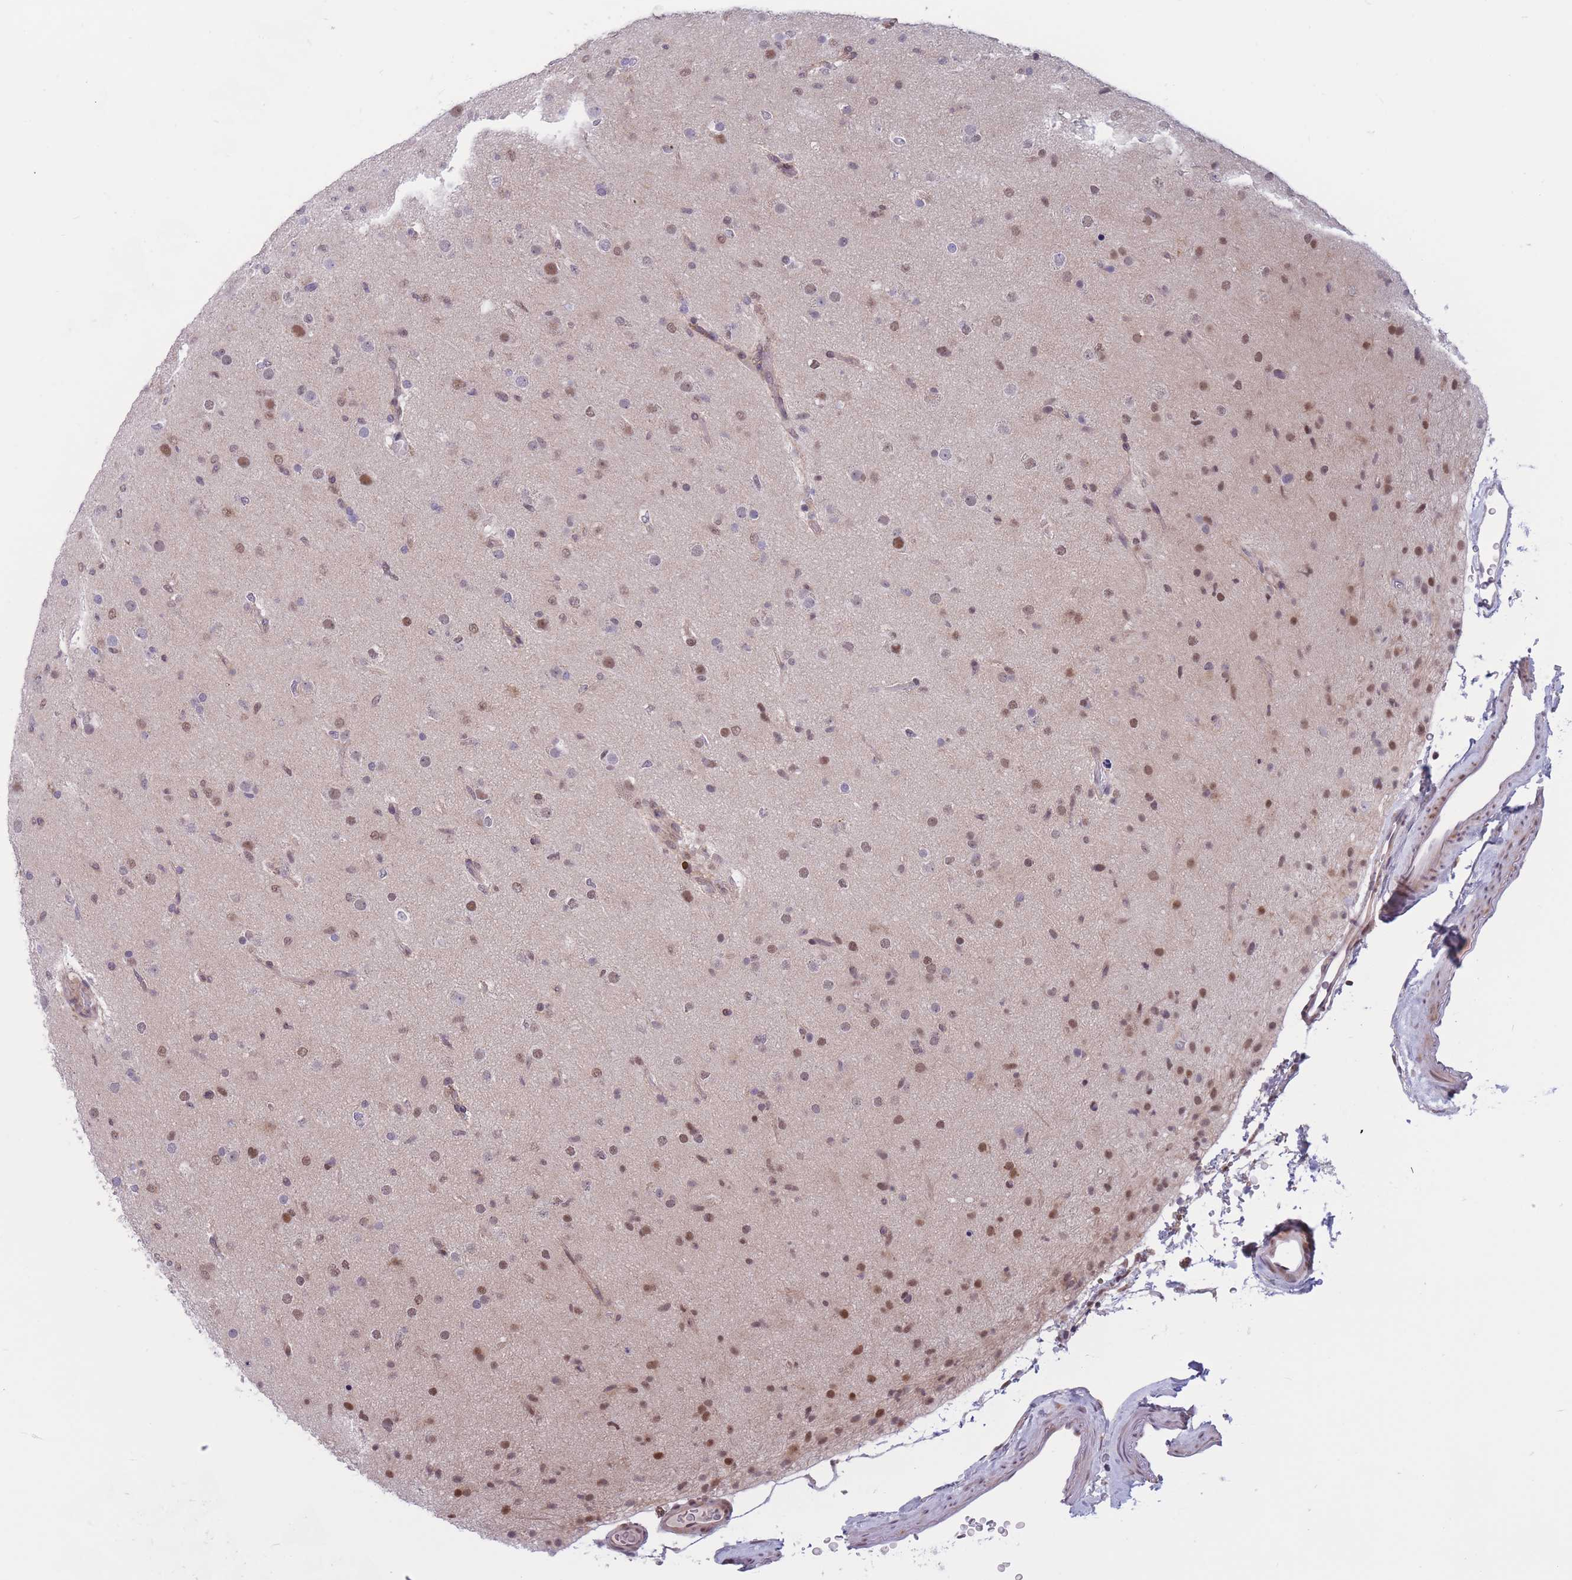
{"staining": {"intensity": "moderate", "quantity": "<25%", "location": "nuclear"}, "tissue": "glioma", "cell_type": "Tumor cells", "image_type": "cancer", "snomed": [{"axis": "morphology", "description": "Glioma, malignant, Low grade"}, {"axis": "topography", "description": "Brain"}], "caption": "Tumor cells reveal moderate nuclear expression in approximately <25% of cells in malignant glioma (low-grade).", "gene": "BCL9L", "patient": {"sex": "male", "age": 65}}